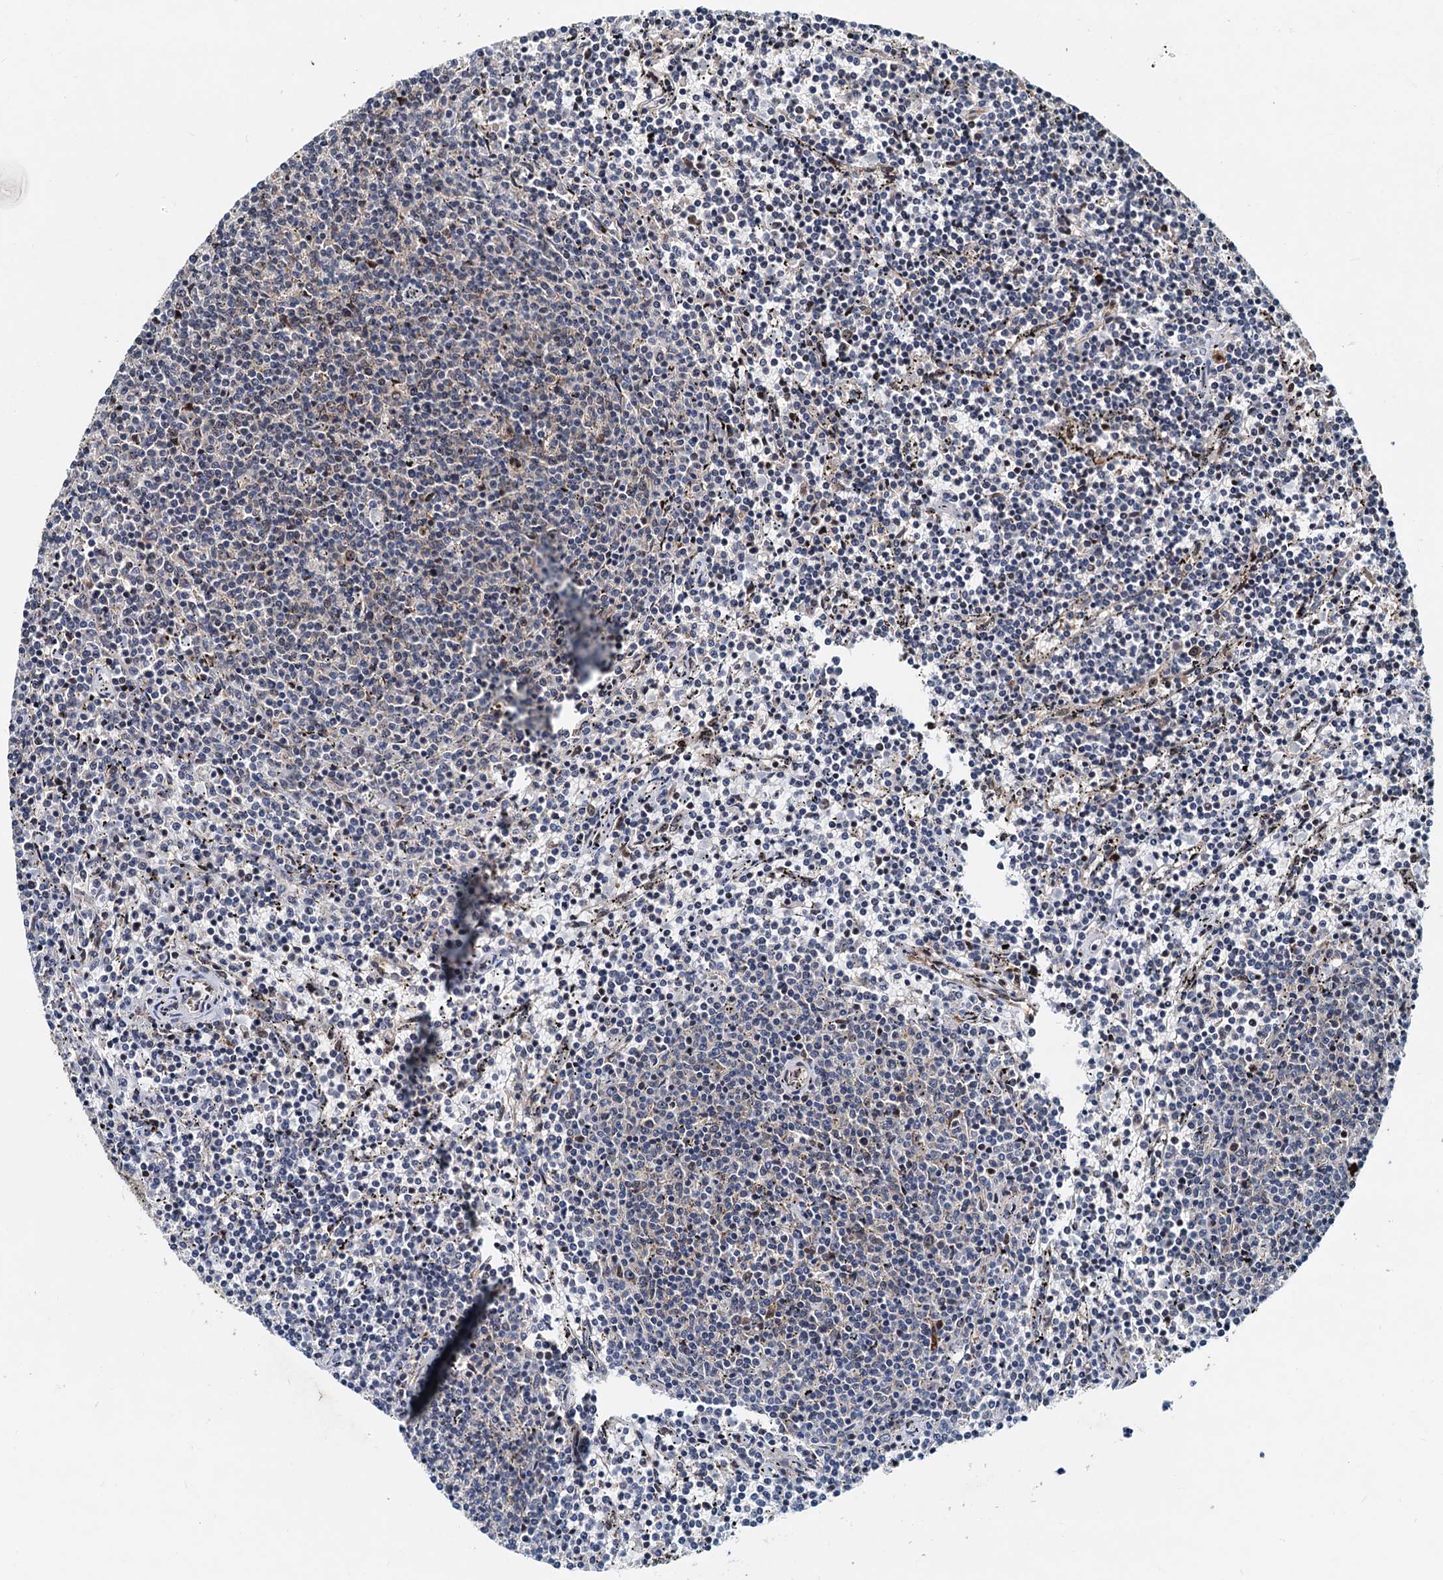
{"staining": {"intensity": "negative", "quantity": "none", "location": "none"}, "tissue": "lymphoma", "cell_type": "Tumor cells", "image_type": "cancer", "snomed": [{"axis": "morphology", "description": "Malignant lymphoma, non-Hodgkin's type, Low grade"}, {"axis": "topography", "description": "Spleen"}], "caption": "IHC photomicrograph of neoplastic tissue: lymphoma stained with DAB (3,3'-diaminobenzidine) demonstrates no significant protein expression in tumor cells. (DAB immunohistochemistry (IHC) with hematoxylin counter stain).", "gene": "DNAJC21", "patient": {"sex": "female", "age": 50}}